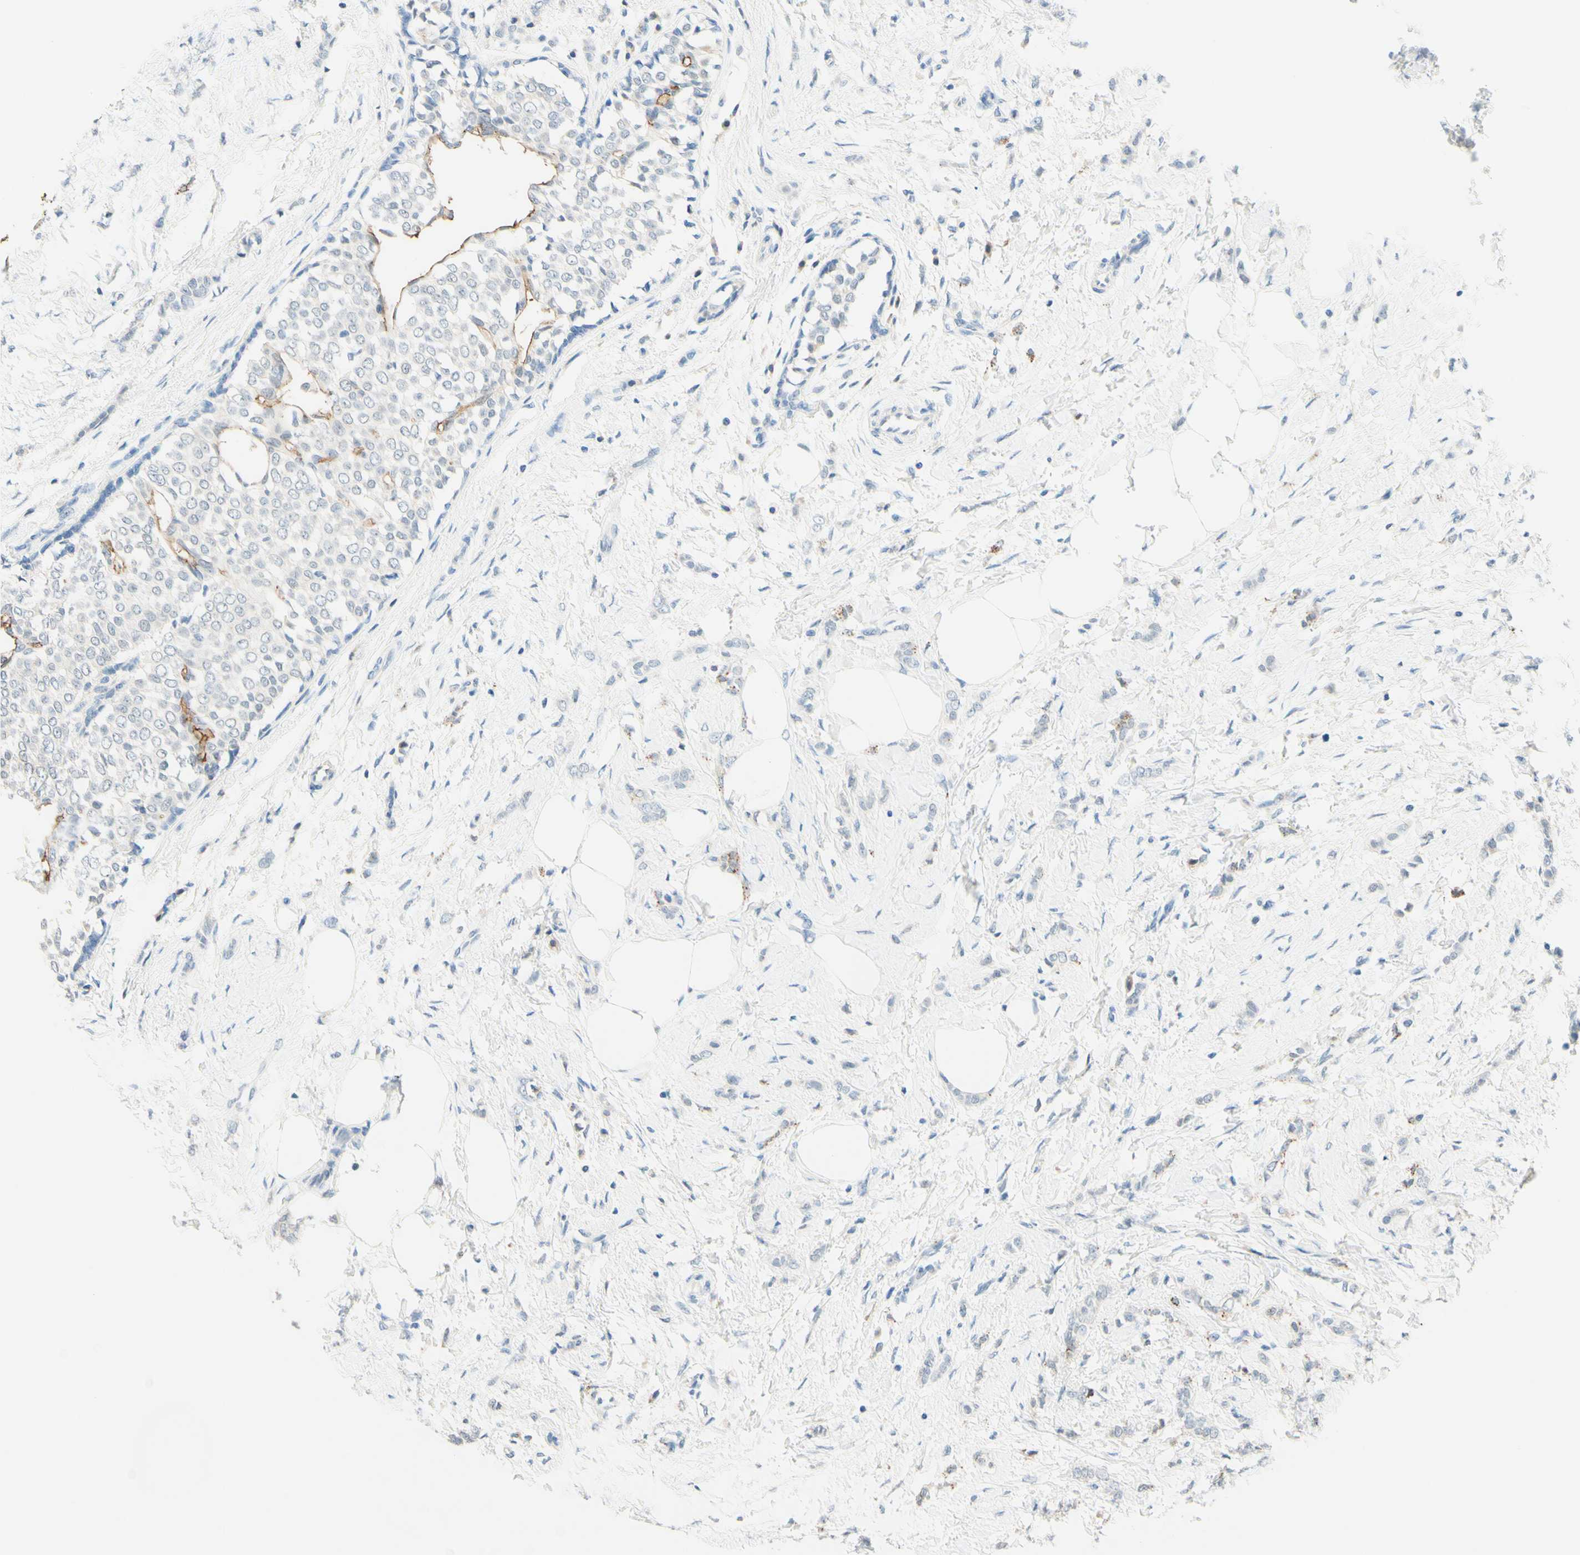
{"staining": {"intensity": "negative", "quantity": "none", "location": "none"}, "tissue": "breast cancer", "cell_type": "Tumor cells", "image_type": "cancer", "snomed": [{"axis": "morphology", "description": "Lobular carcinoma, in situ"}, {"axis": "morphology", "description": "Lobular carcinoma"}, {"axis": "topography", "description": "Breast"}], "caption": "This is an immunohistochemistry (IHC) micrograph of breast lobular carcinoma in situ. There is no positivity in tumor cells.", "gene": "TREM2", "patient": {"sex": "female", "age": 41}}